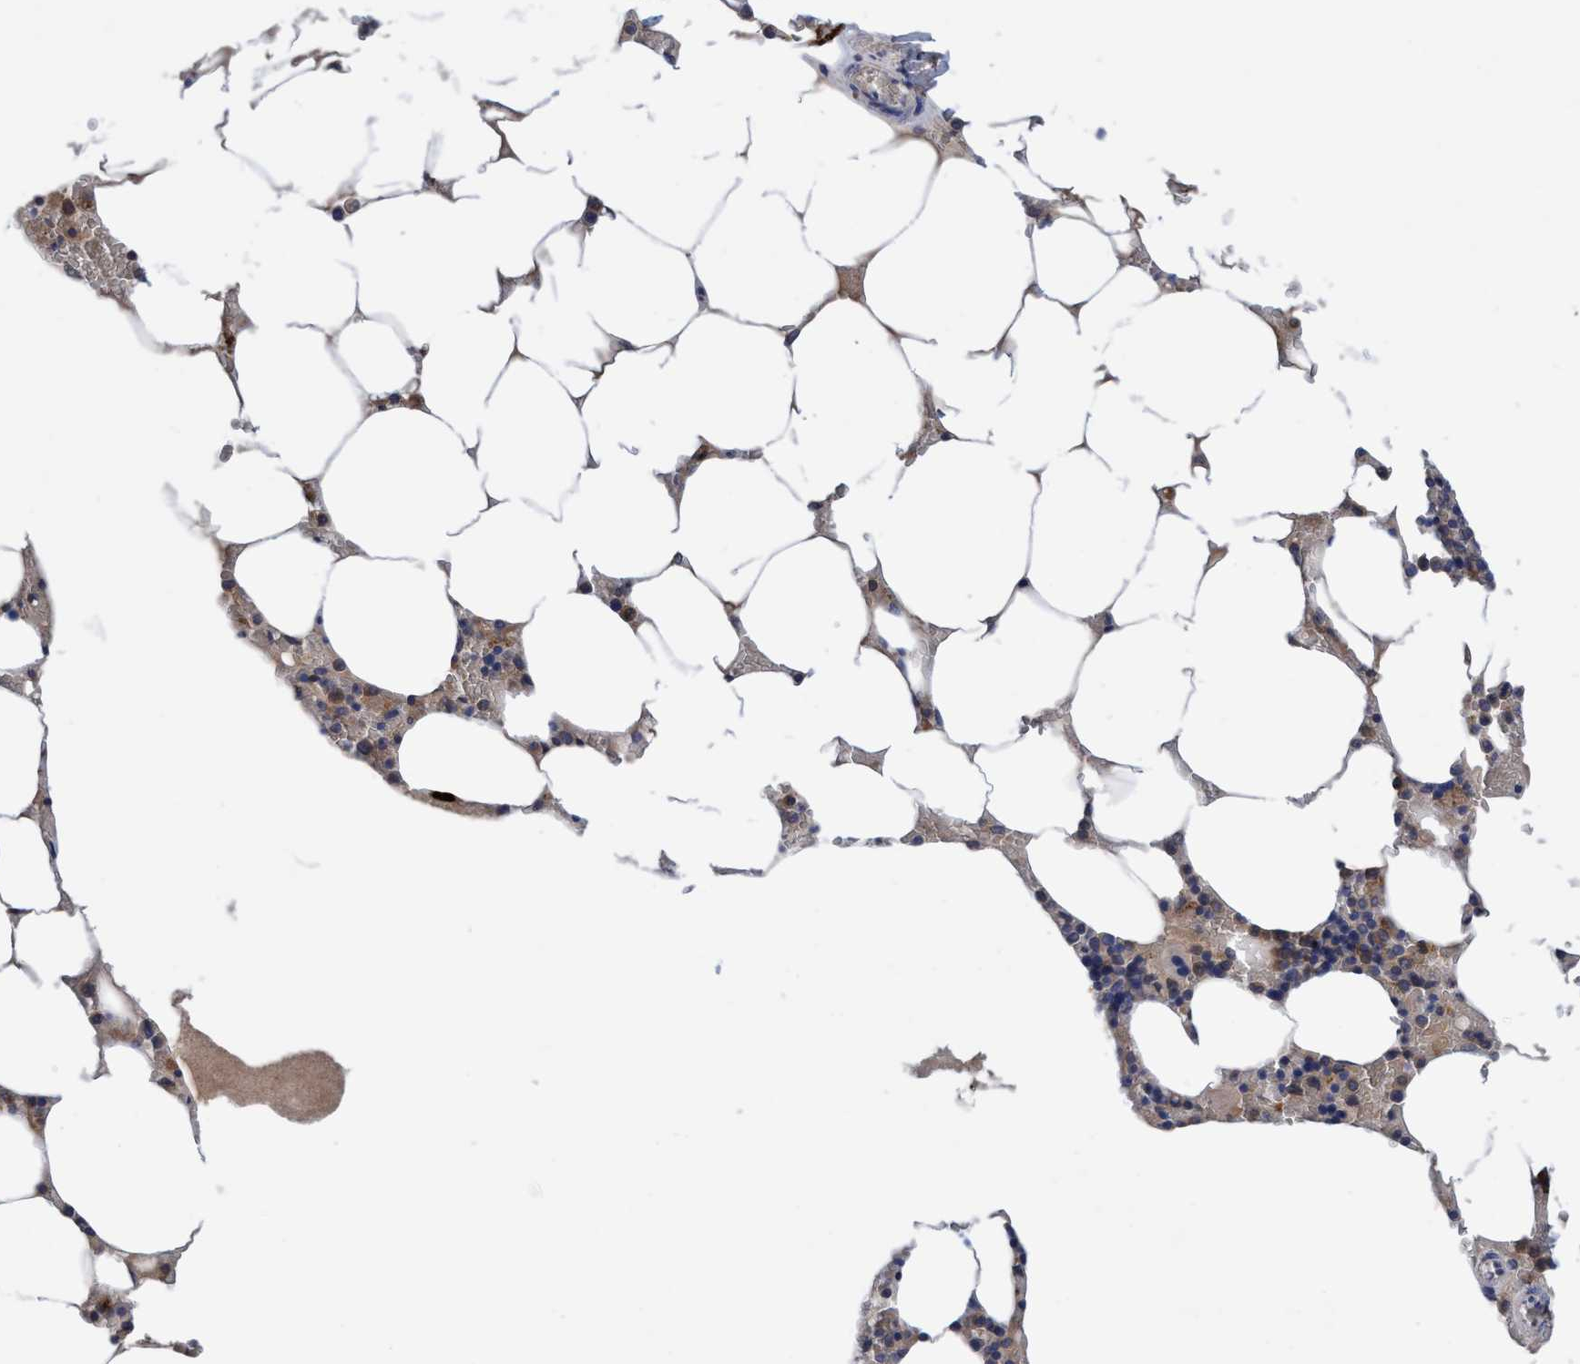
{"staining": {"intensity": "weak", "quantity": "<25%", "location": "cytoplasmic/membranous"}, "tissue": "bone marrow", "cell_type": "Hematopoietic cells", "image_type": "normal", "snomed": [{"axis": "morphology", "description": "Normal tissue, NOS"}, {"axis": "topography", "description": "Bone marrow"}], "caption": "Protein analysis of benign bone marrow exhibits no significant positivity in hematopoietic cells.", "gene": "CALCOCO2", "patient": {"sex": "male", "age": 70}}